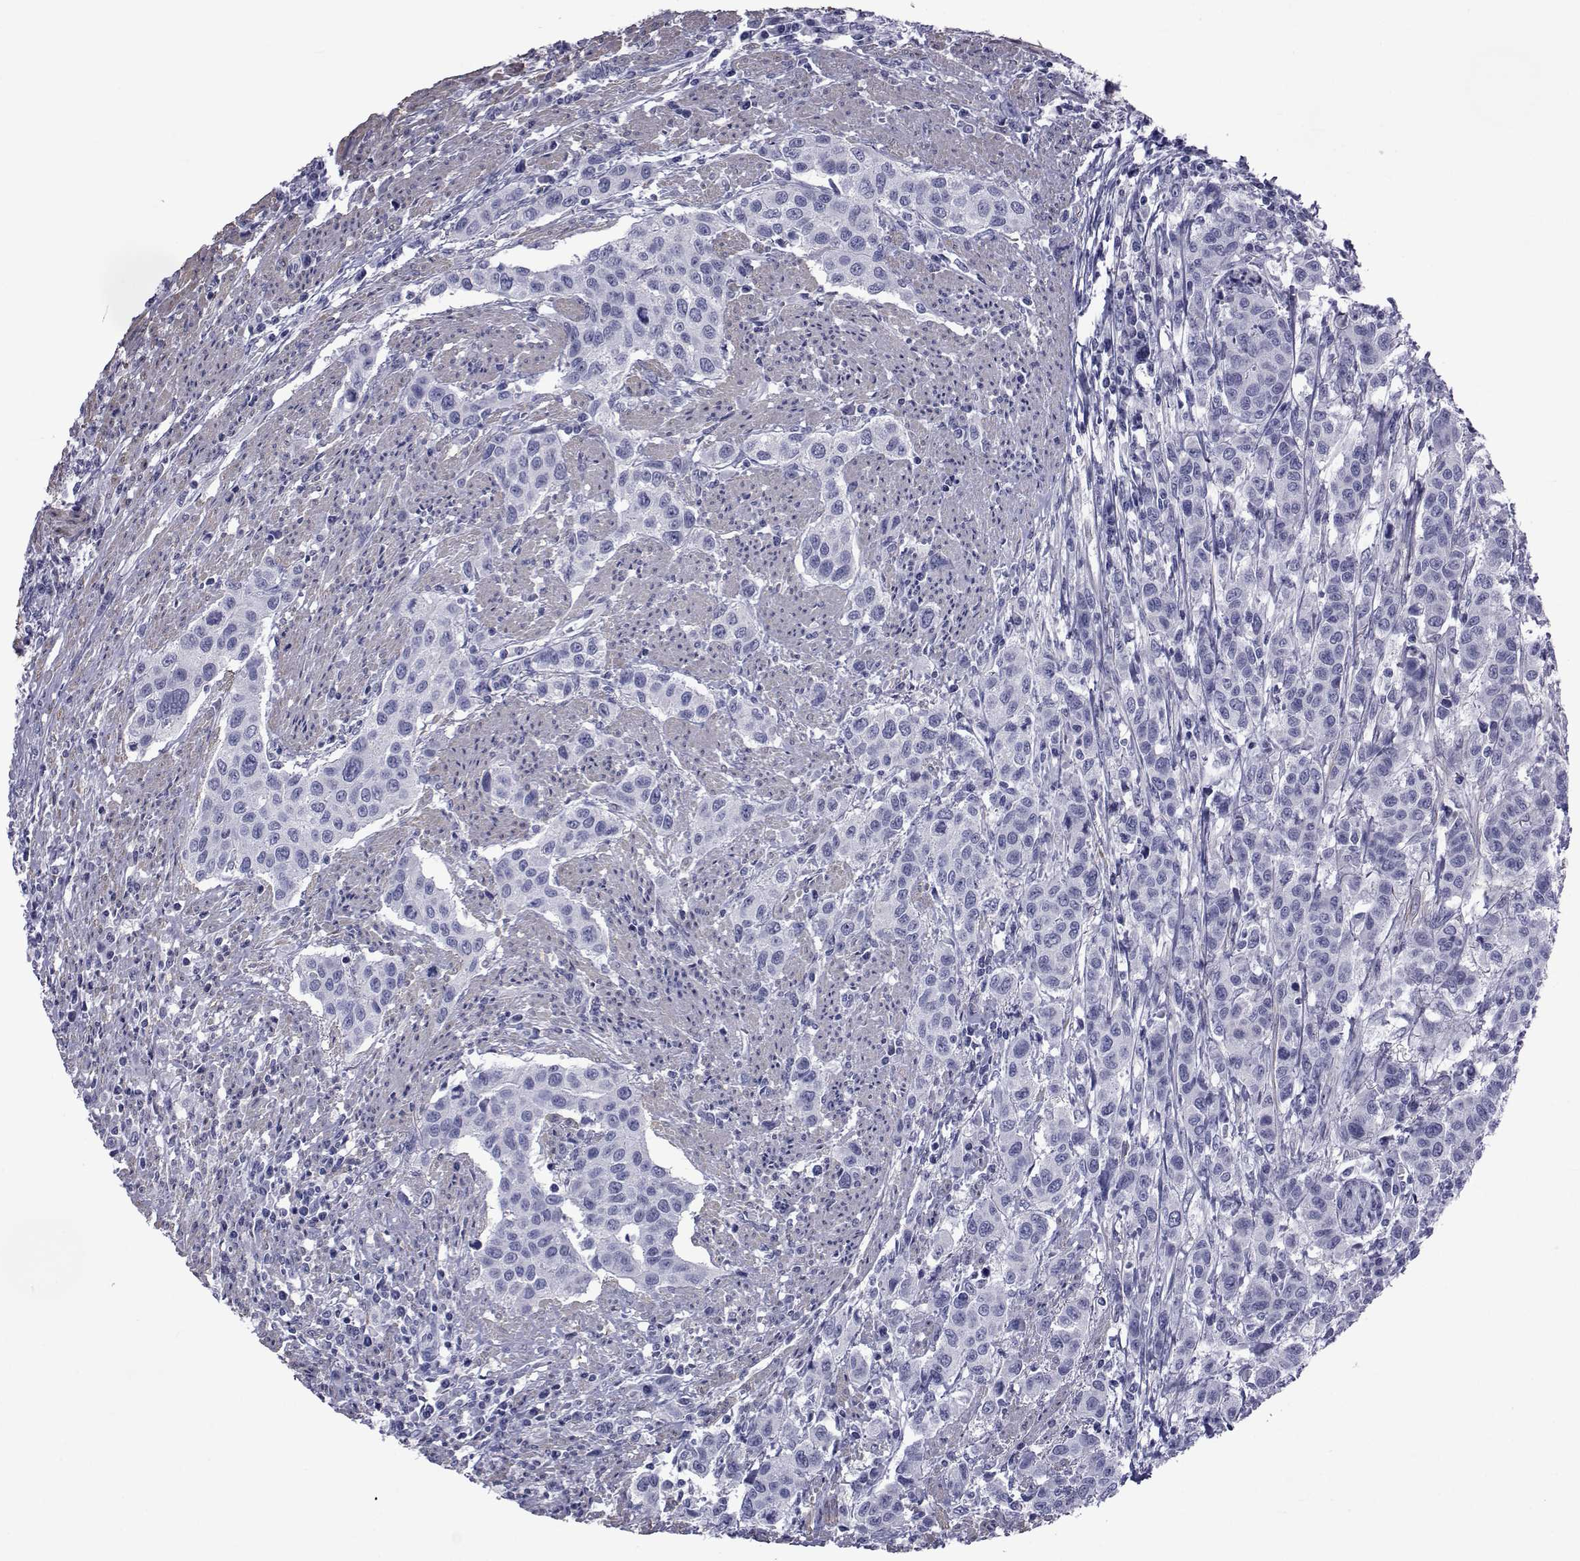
{"staining": {"intensity": "negative", "quantity": "none", "location": "none"}, "tissue": "urothelial cancer", "cell_type": "Tumor cells", "image_type": "cancer", "snomed": [{"axis": "morphology", "description": "Urothelial carcinoma, High grade"}, {"axis": "topography", "description": "Urinary bladder"}], "caption": "An immunohistochemistry (IHC) photomicrograph of urothelial cancer is shown. There is no staining in tumor cells of urothelial cancer.", "gene": "GKAP1", "patient": {"sex": "female", "age": 58}}